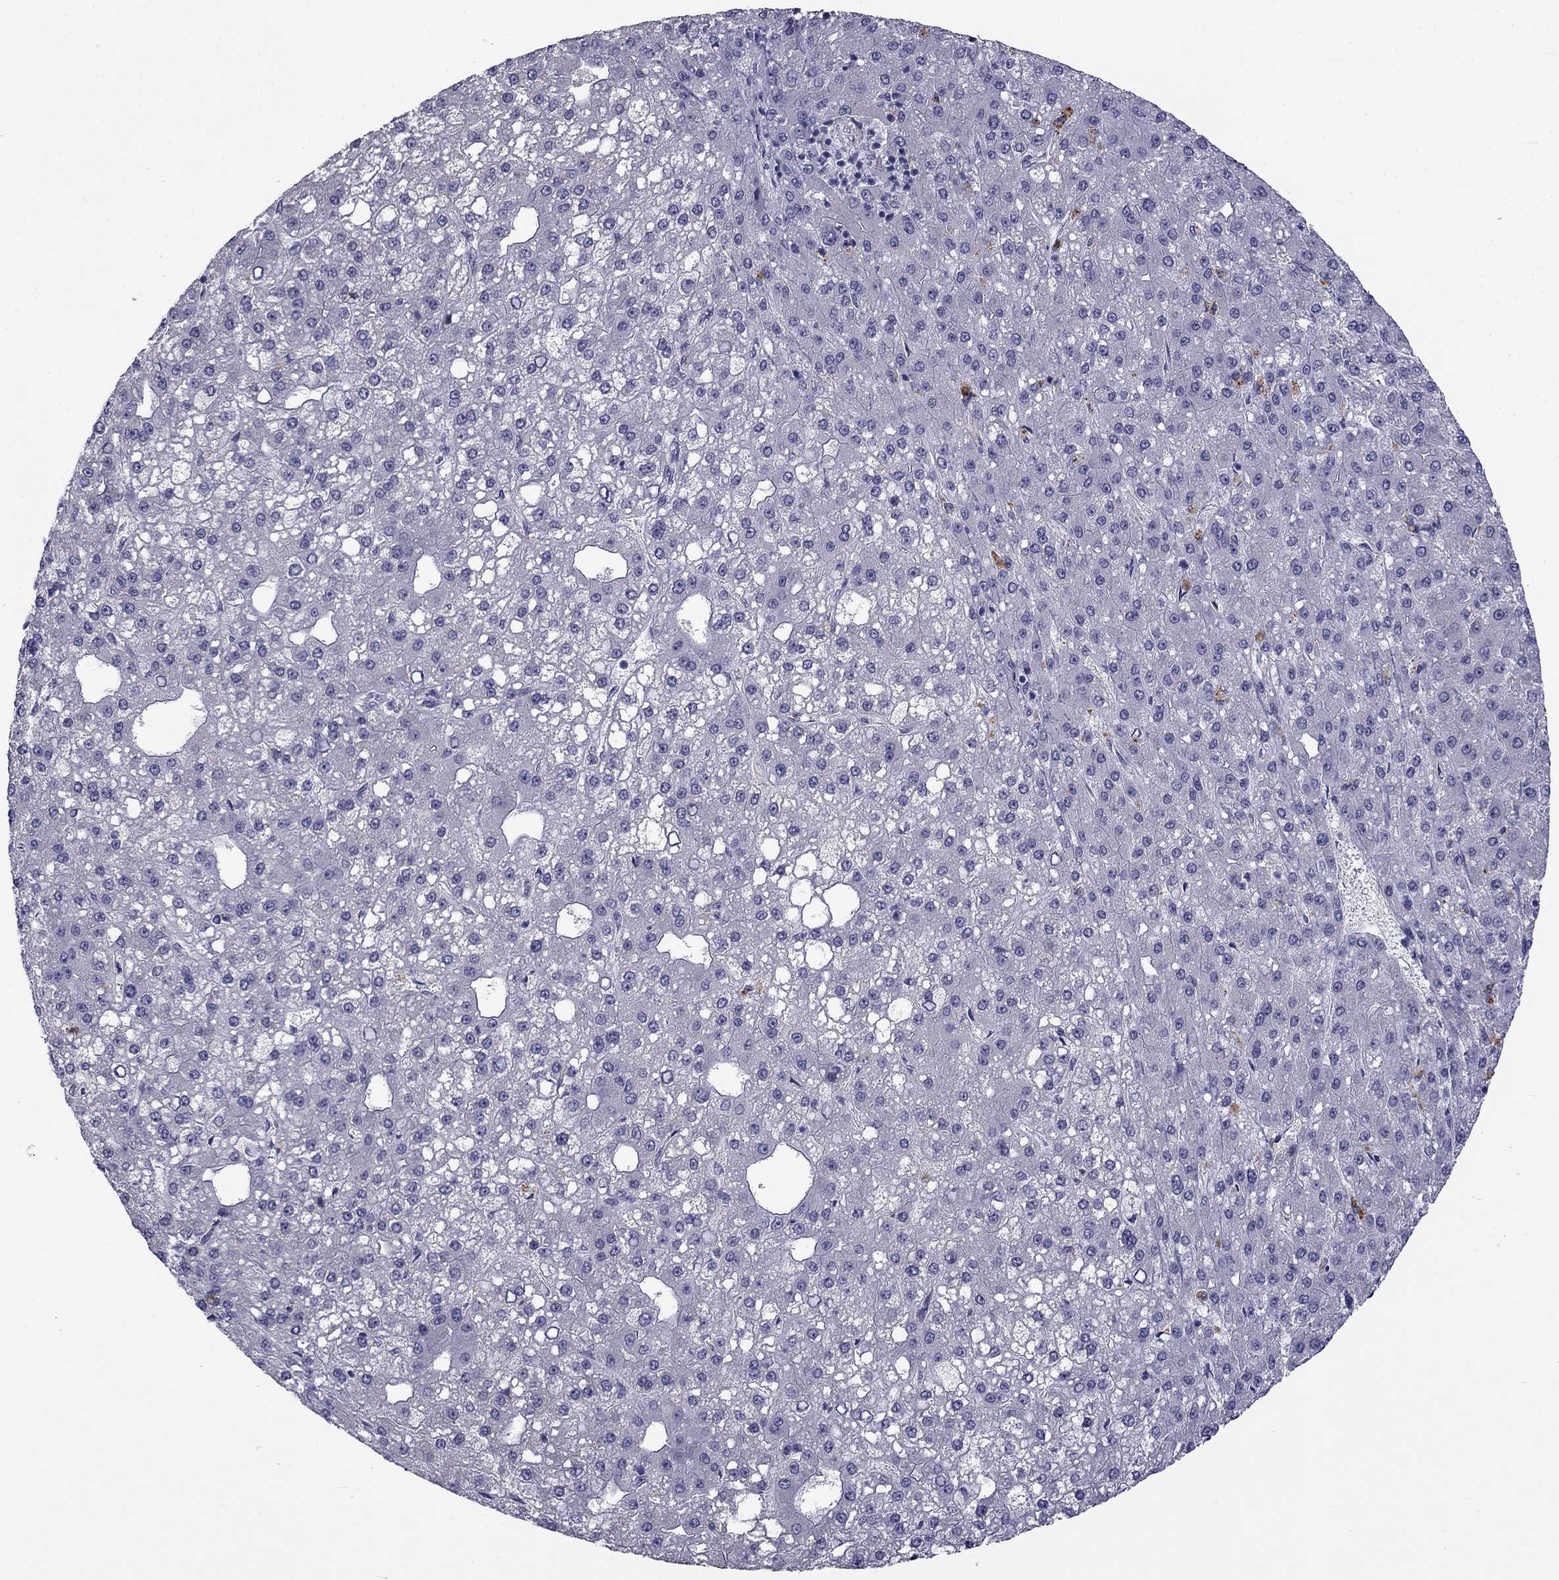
{"staining": {"intensity": "negative", "quantity": "none", "location": "none"}, "tissue": "liver cancer", "cell_type": "Tumor cells", "image_type": "cancer", "snomed": [{"axis": "morphology", "description": "Carcinoma, Hepatocellular, NOS"}, {"axis": "topography", "description": "Liver"}], "caption": "Immunohistochemistry (IHC) of human liver cancer (hepatocellular carcinoma) displays no positivity in tumor cells.", "gene": "CLPSL2", "patient": {"sex": "male", "age": 67}}